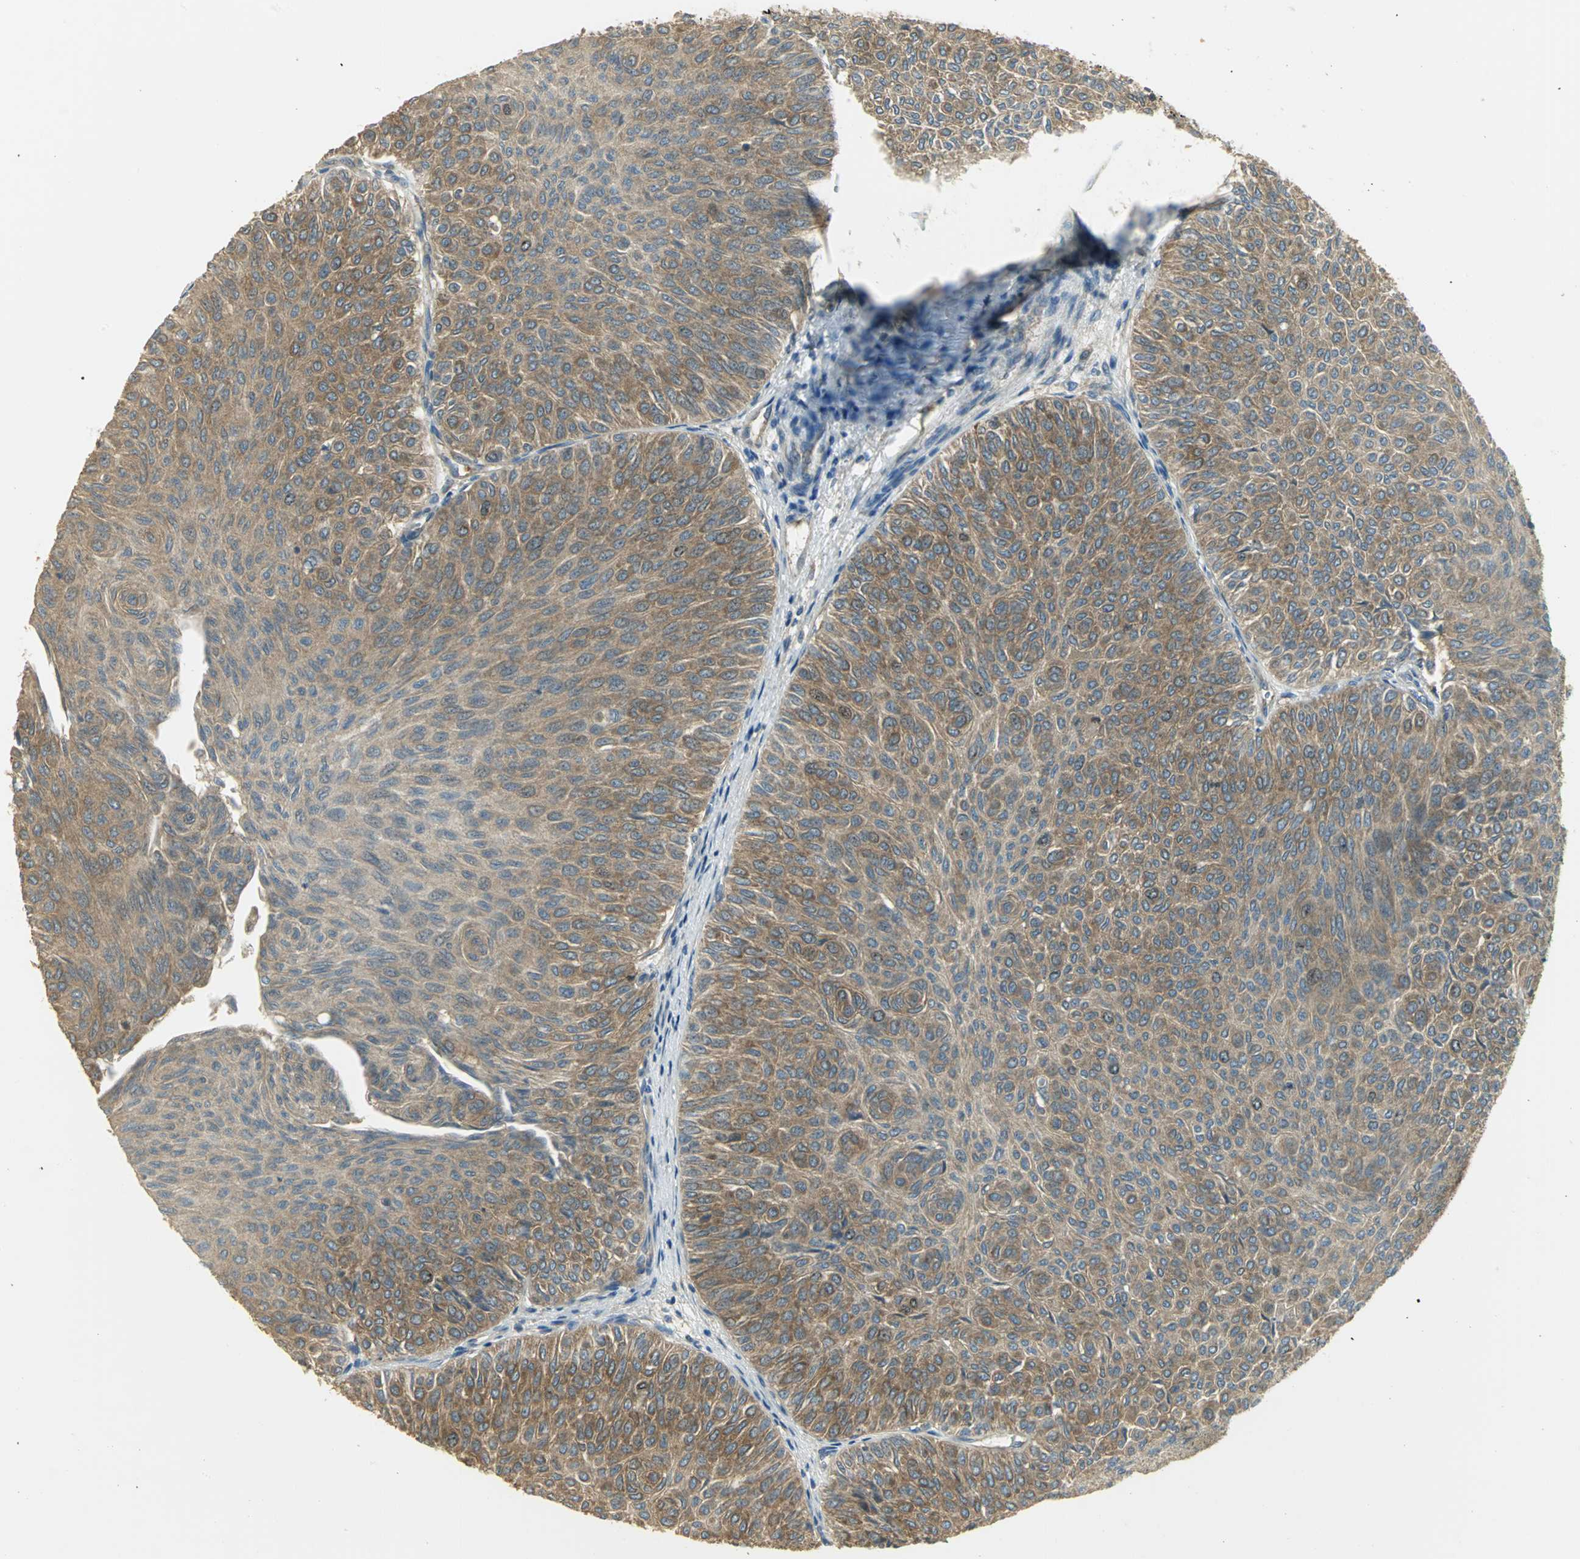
{"staining": {"intensity": "moderate", "quantity": ">75%", "location": "cytoplasmic/membranous"}, "tissue": "urothelial cancer", "cell_type": "Tumor cells", "image_type": "cancer", "snomed": [{"axis": "morphology", "description": "Urothelial carcinoma, Low grade"}, {"axis": "topography", "description": "Urinary bladder"}], "caption": "DAB immunohistochemical staining of low-grade urothelial carcinoma shows moderate cytoplasmic/membranous protein staining in approximately >75% of tumor cells.", "gene": "RARS1", "patient": {"sex": "male", "age": 78}}